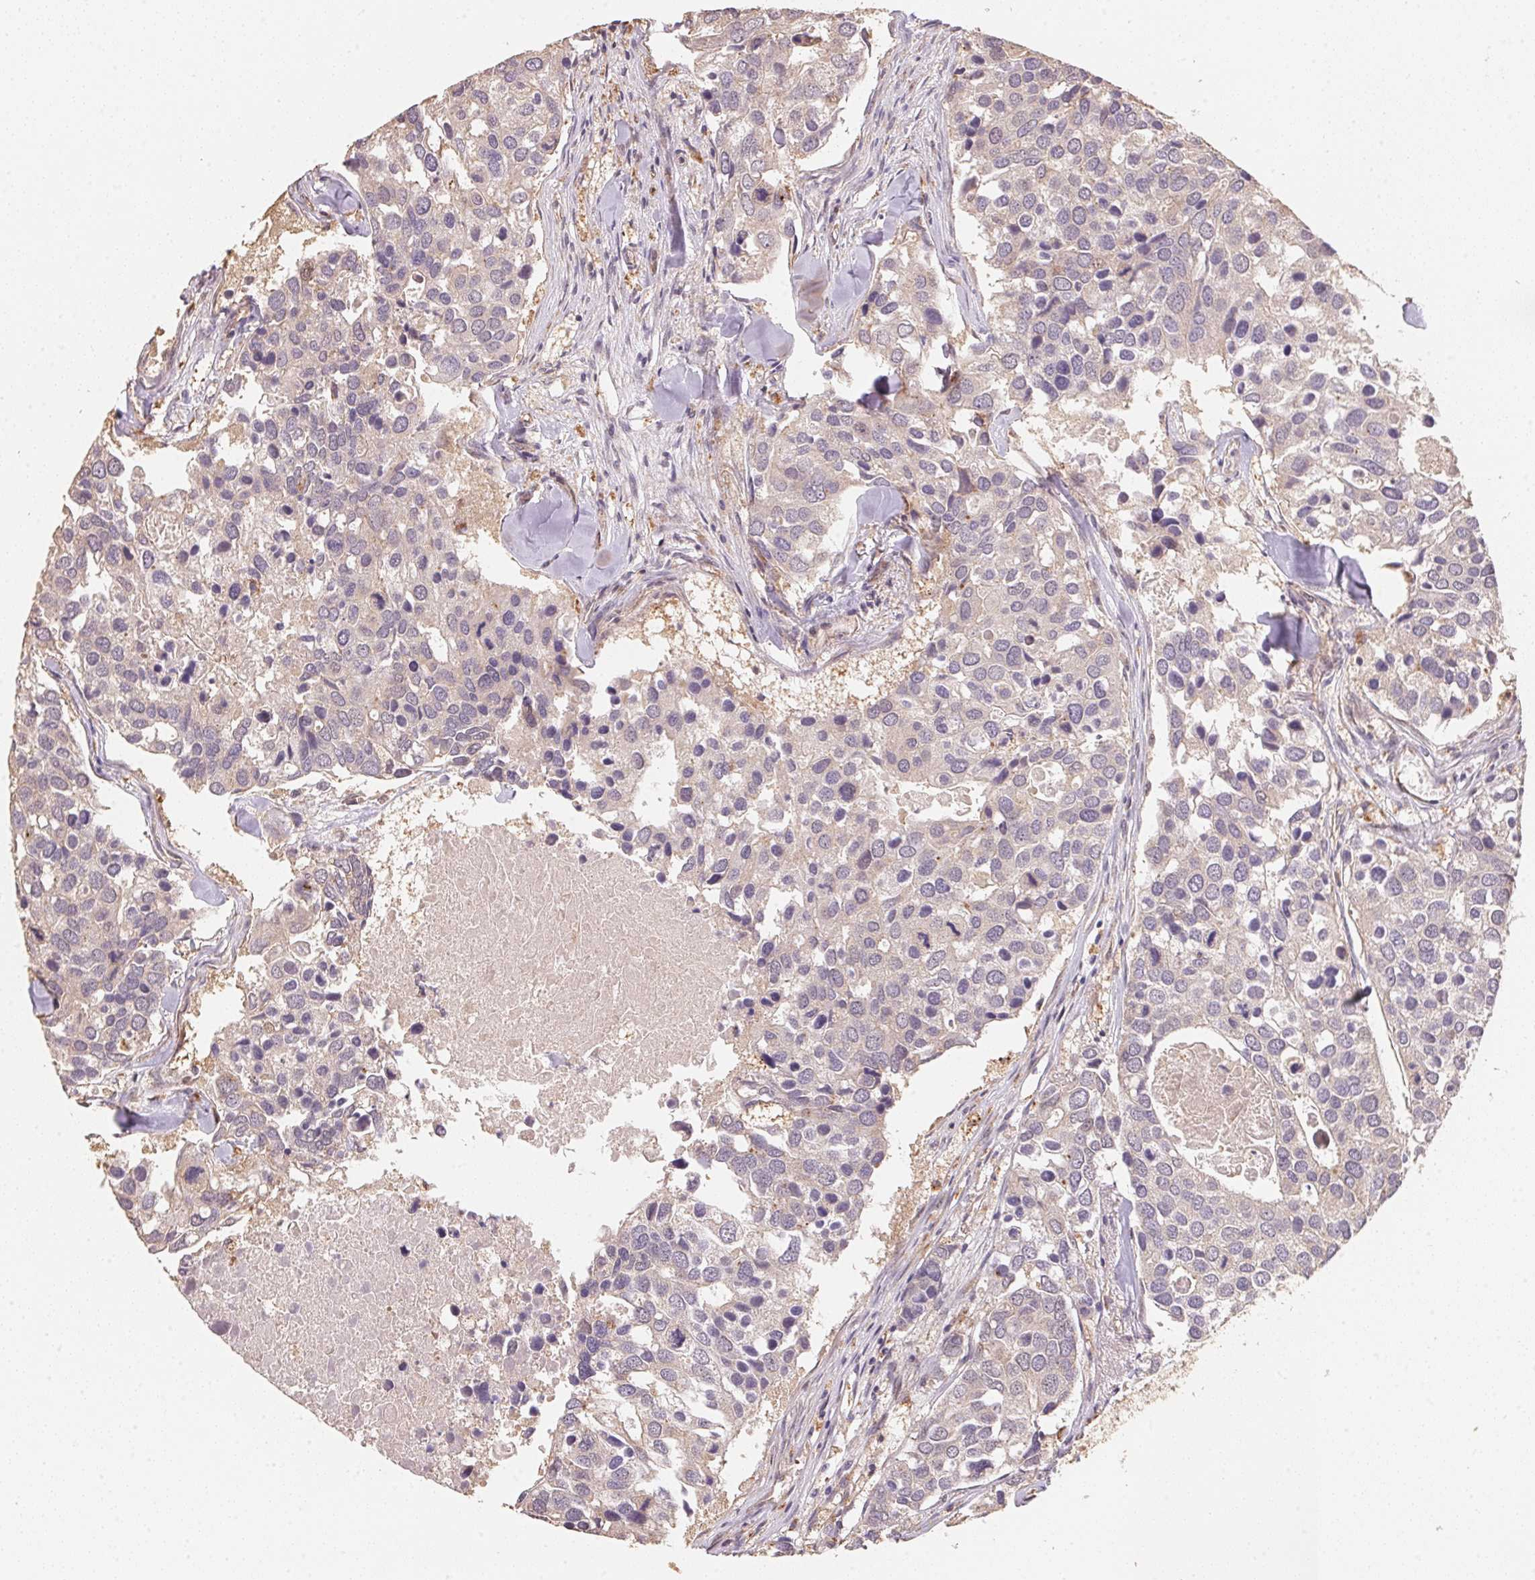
{"staining": {"intensity": "weak", "quantity": "<25%", "location": "cytoplasmic/membranous"}, "tissue": "breast cancer", "cell_type": "Tumor cells", "image_type": "cancer", "snomed": [{"axis": "morphology", "description": "Duct carcinoma"}, {"axis": "topography", "description": "Breast"}], "caption": "An image of breast cancer (infiltrating ductal carcinoma) stained for a protein exhibits no brown staining in tumor cells.", "gene": "TMEM222", "patient": {"sex": "female", "age": 83}}